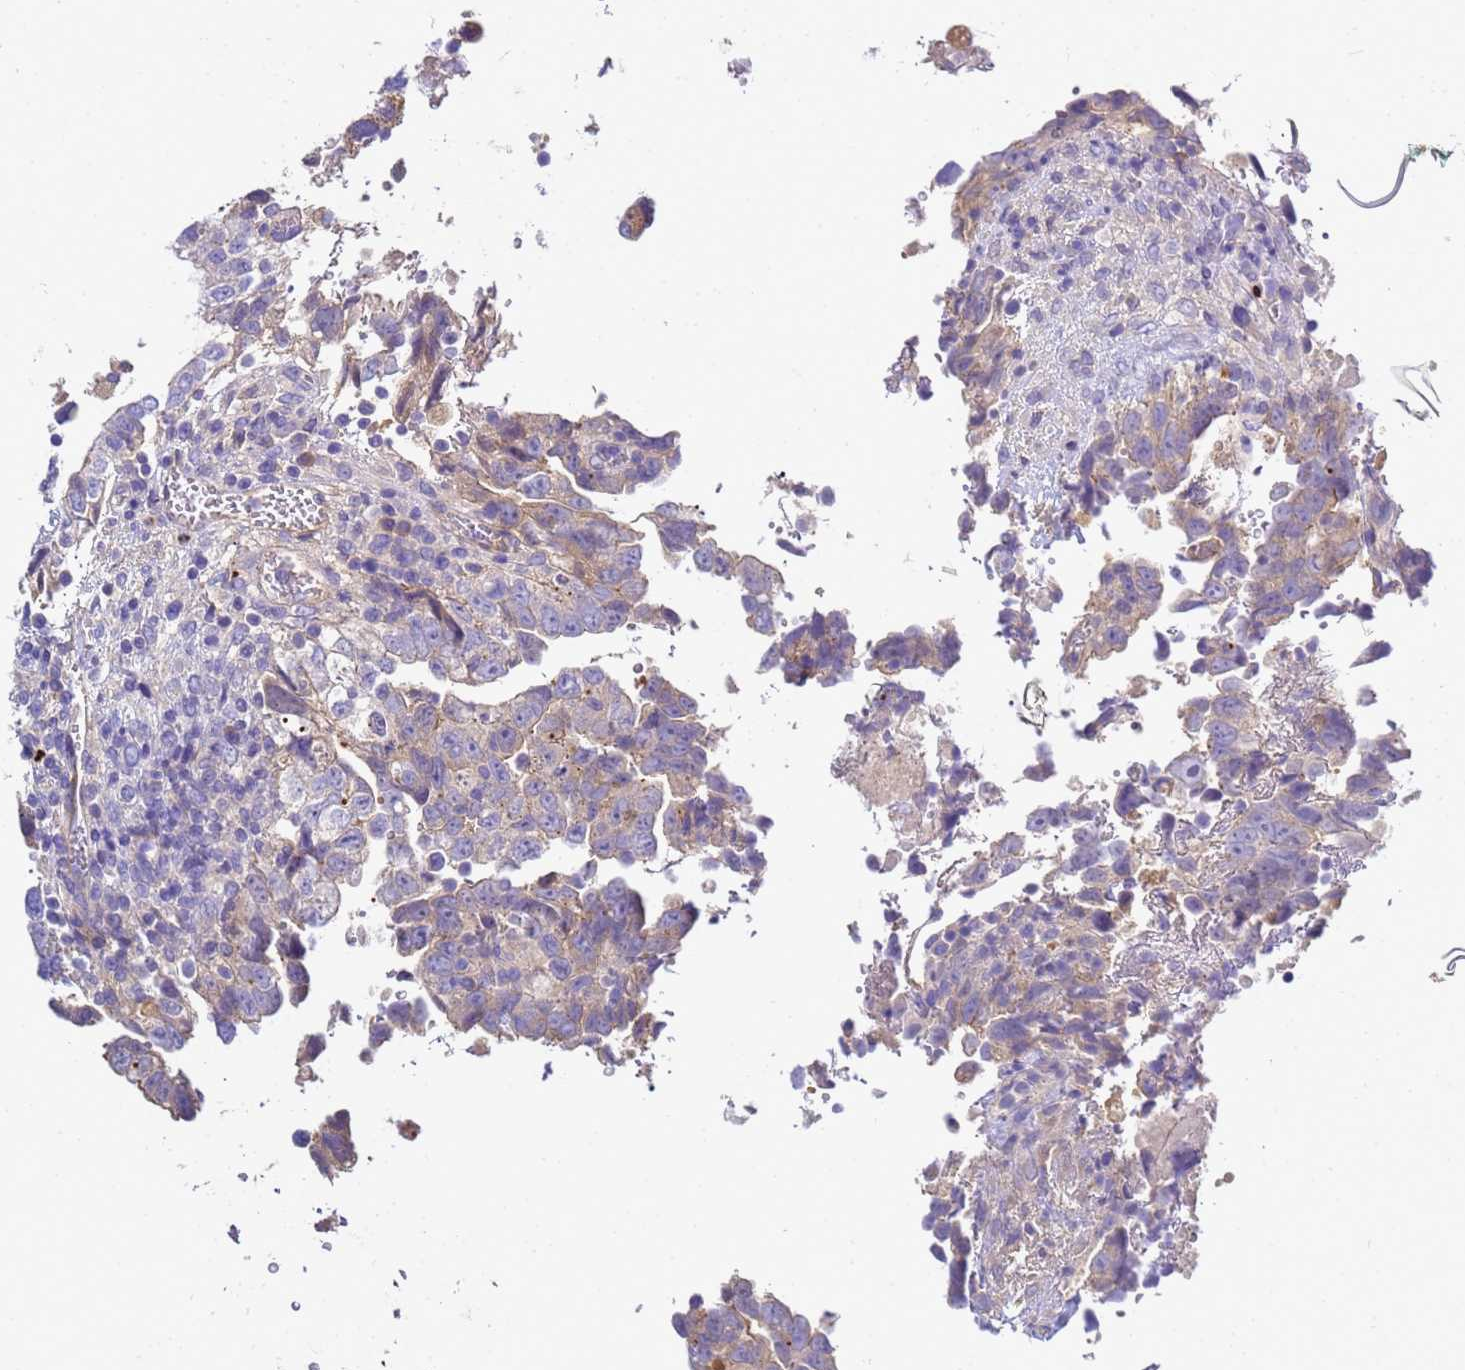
{"staining": {"intensity": "negative", "quantity": "none", "location": "none"}, "tissue": "testis cancer", "cell_type": "Tumor cells", "image_type": "cancer", "snomed": [{"axis": "morphology", "description": "Carcinoma, Embryonal, NOS"}, {"axis": "topography", "description": "Testis"}], "caption": "Human embryonal carcinoma (testis) stained for a protein using IHC exhibits no staining in tumor cells.", "gene": "TBCD", "patient": {"sex": "male", "age": 37}}